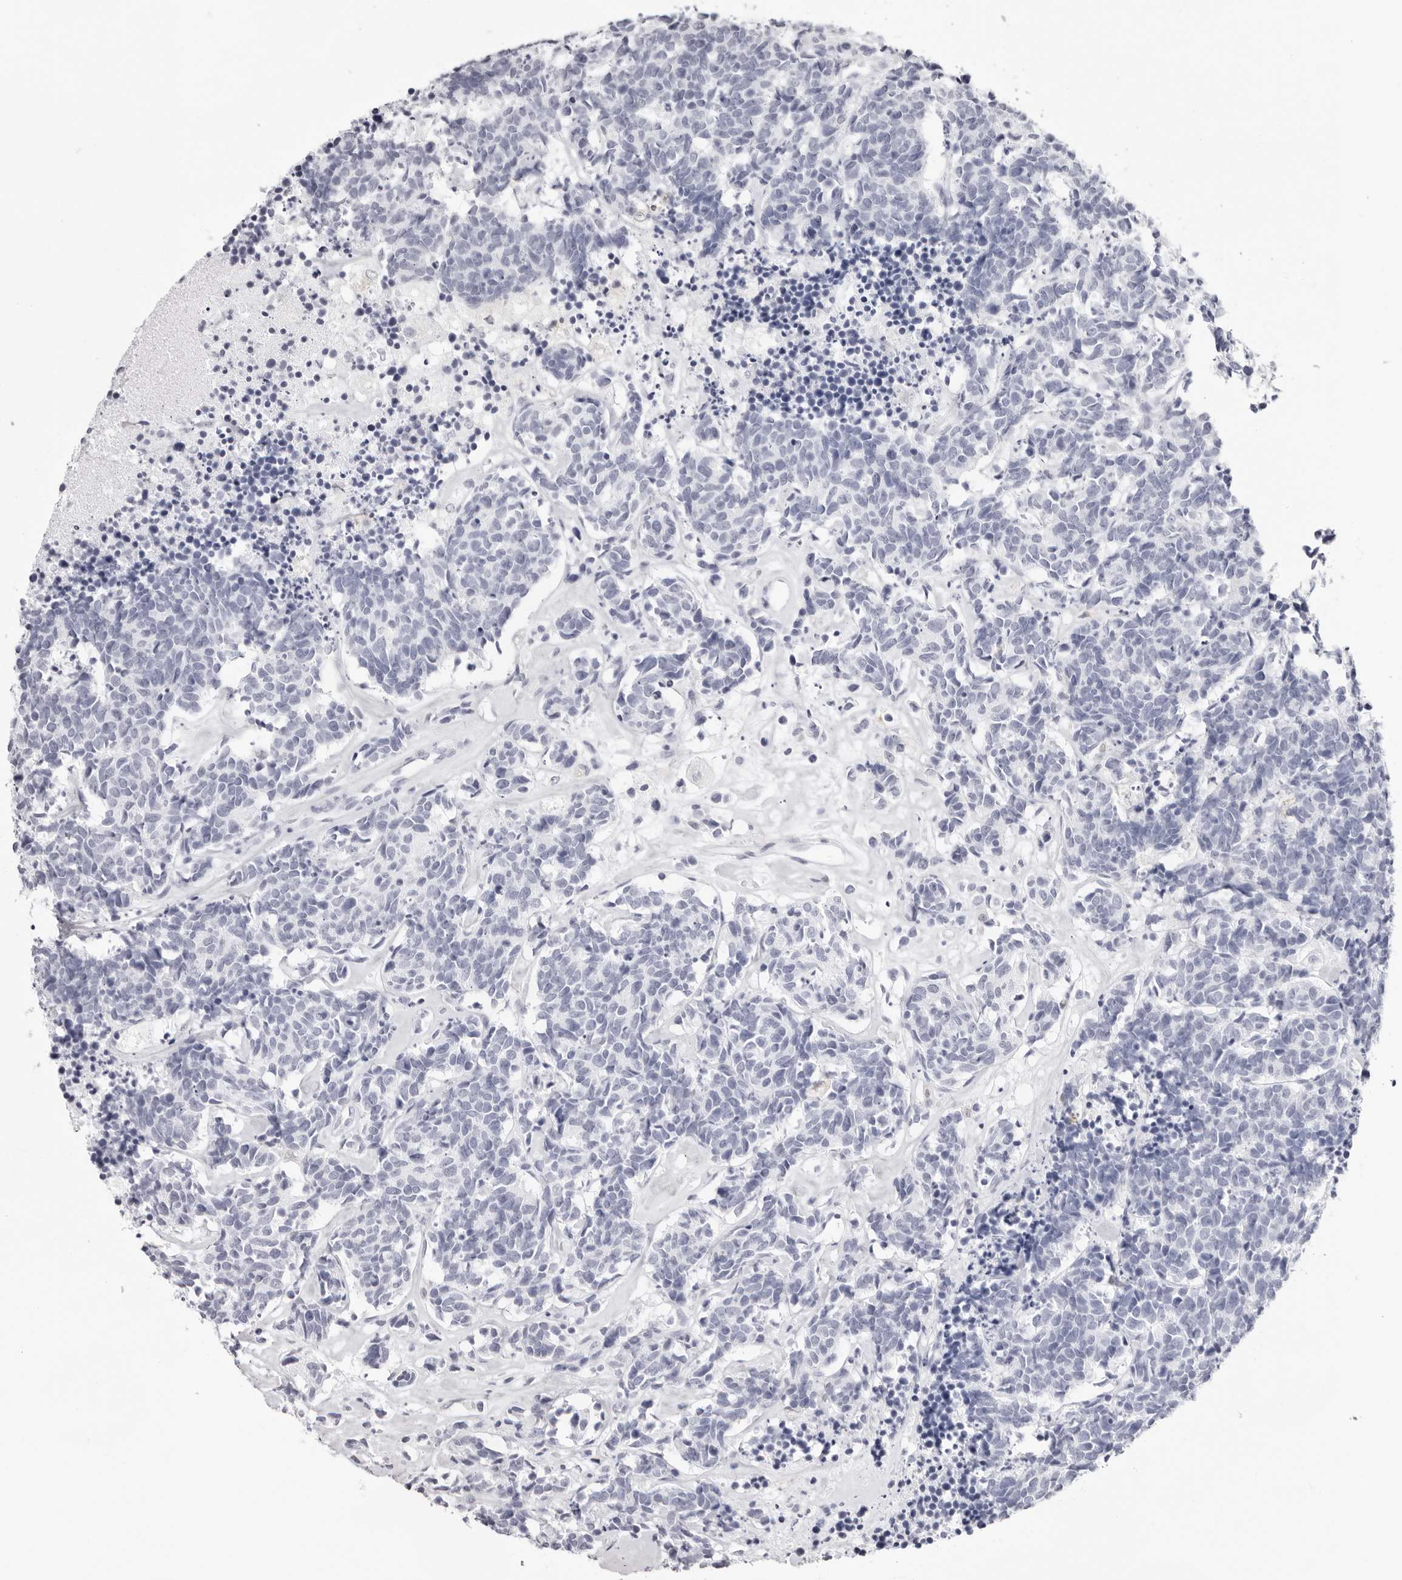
{"staining": {"intensity": "negative", "quantity": "none", "location": "none"}, "tissue": "carcinoid", "cell_type": "Tumor cells", "image_type": "cancer", "snomed": [{"axis": "morphology", "description": "Carcinoma, NOS"}, {"axis": "morphology", "description": "Carcinoid, malignant, NOS"}, {"axis": "topography", "description": "Urinary bladder"}], "caption": "A photomicrograph of carcinoid (malignant) stained for a protein demonstrates no brown staining in tumor cells. (DAB immunohistochemistry visualized using brightfield microscopy, high magnification).", "gene": "INSL3", "patient": {"sex": "male", "age": 57}}